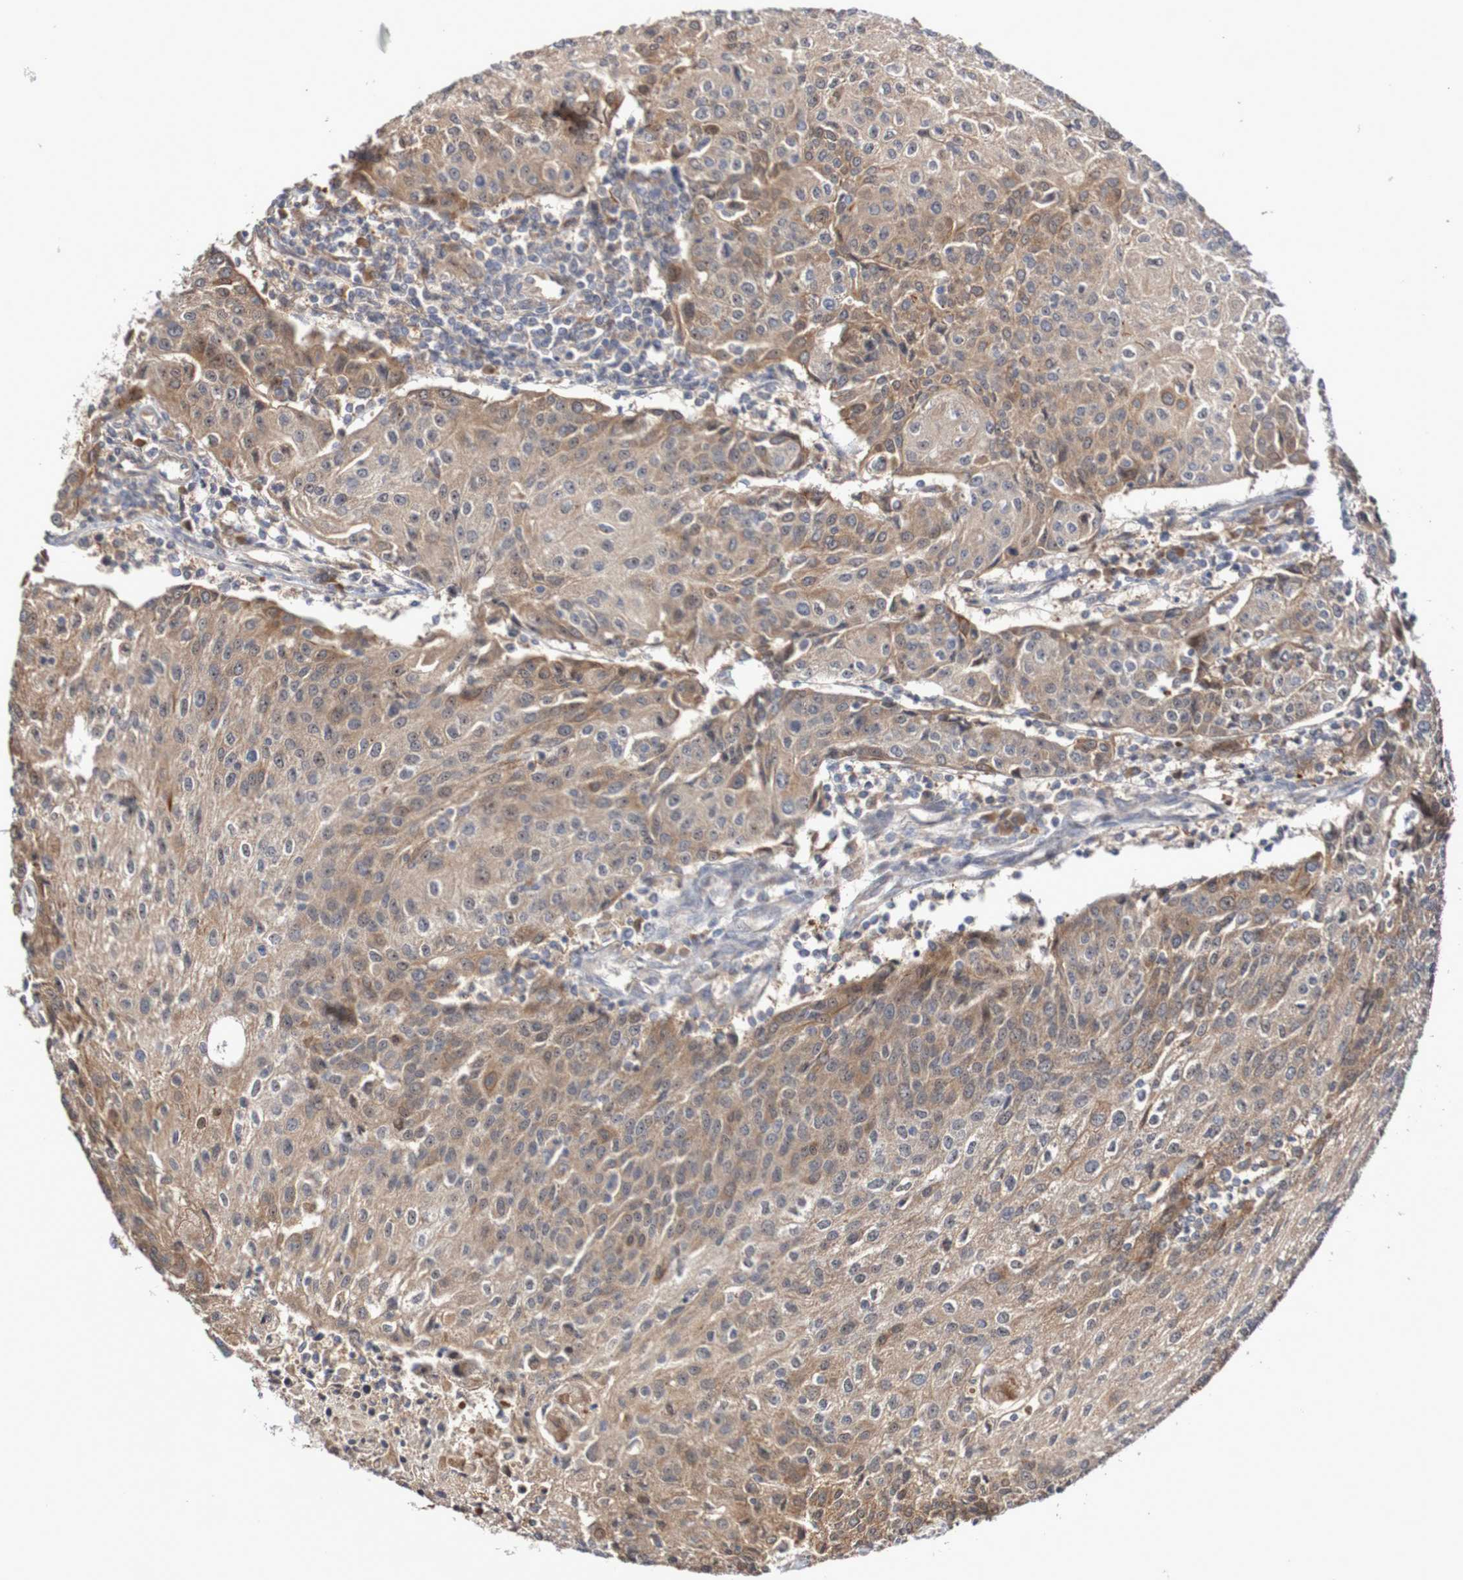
{"staining": {"intensity": "moderate", "quantity": ">75%", "location": "cytoplasmic/membranous"}, "tissue": "urothelial cancer", "cell_type": "Tumor cells", "image_type": "cancer", "snomed": [{"axis": "morphology", "description": "Urothelial carcinoma, High grade"}, {"axis": "topography", "description": "Urinary bladder"}], "caption": "Protein analysis of urothelial carcinoma (high-grade) tissue displays moderate cytoplasmic/membranous expression in about >75% of tumor cells.", "gene": "PHPT1", "patient": {"sex": "female", "age": 85}}